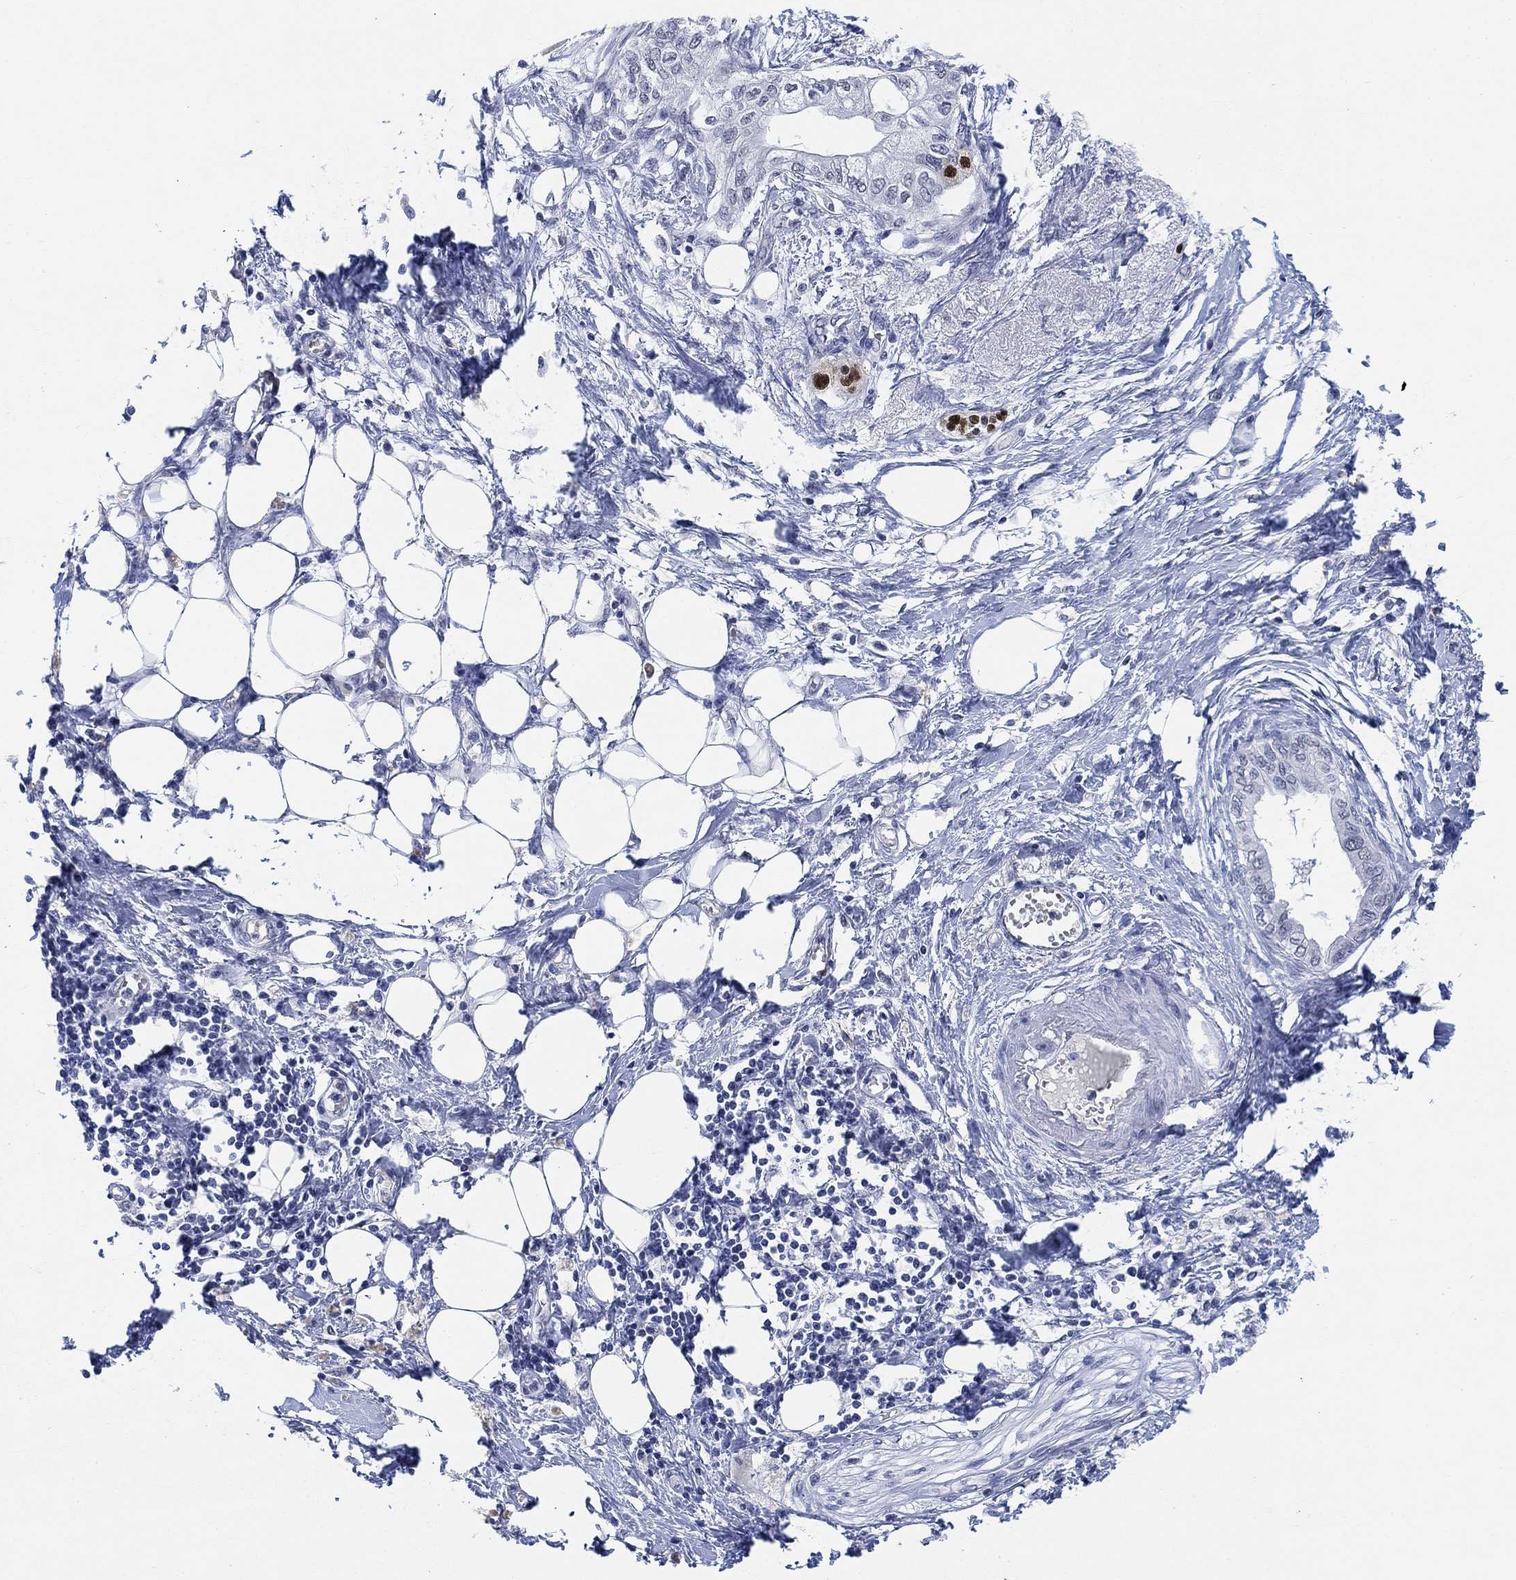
{"staining": {"intensity": "negative", "quantity": "none", "location": "none"}, "tissue": "pancreatic cancer", "cell_type": "Tumor cells", "image_type": "cancer", "snomed": [{"axis": "morphology", "description": "Normal tissue, NOS"}, {"axis": "morphology", "description": "Adenocarcinoma, NOS"}, {"axis": "topography", "description": "Pancreas"}, {"axis": "topography", "description": "Duodenum"}], "caption": "Tumor cells show no significant protein staining in pancreatic adenocarcinoma.", "gene": "PAX6", "patient": {"sex": "female", "age": 60}}